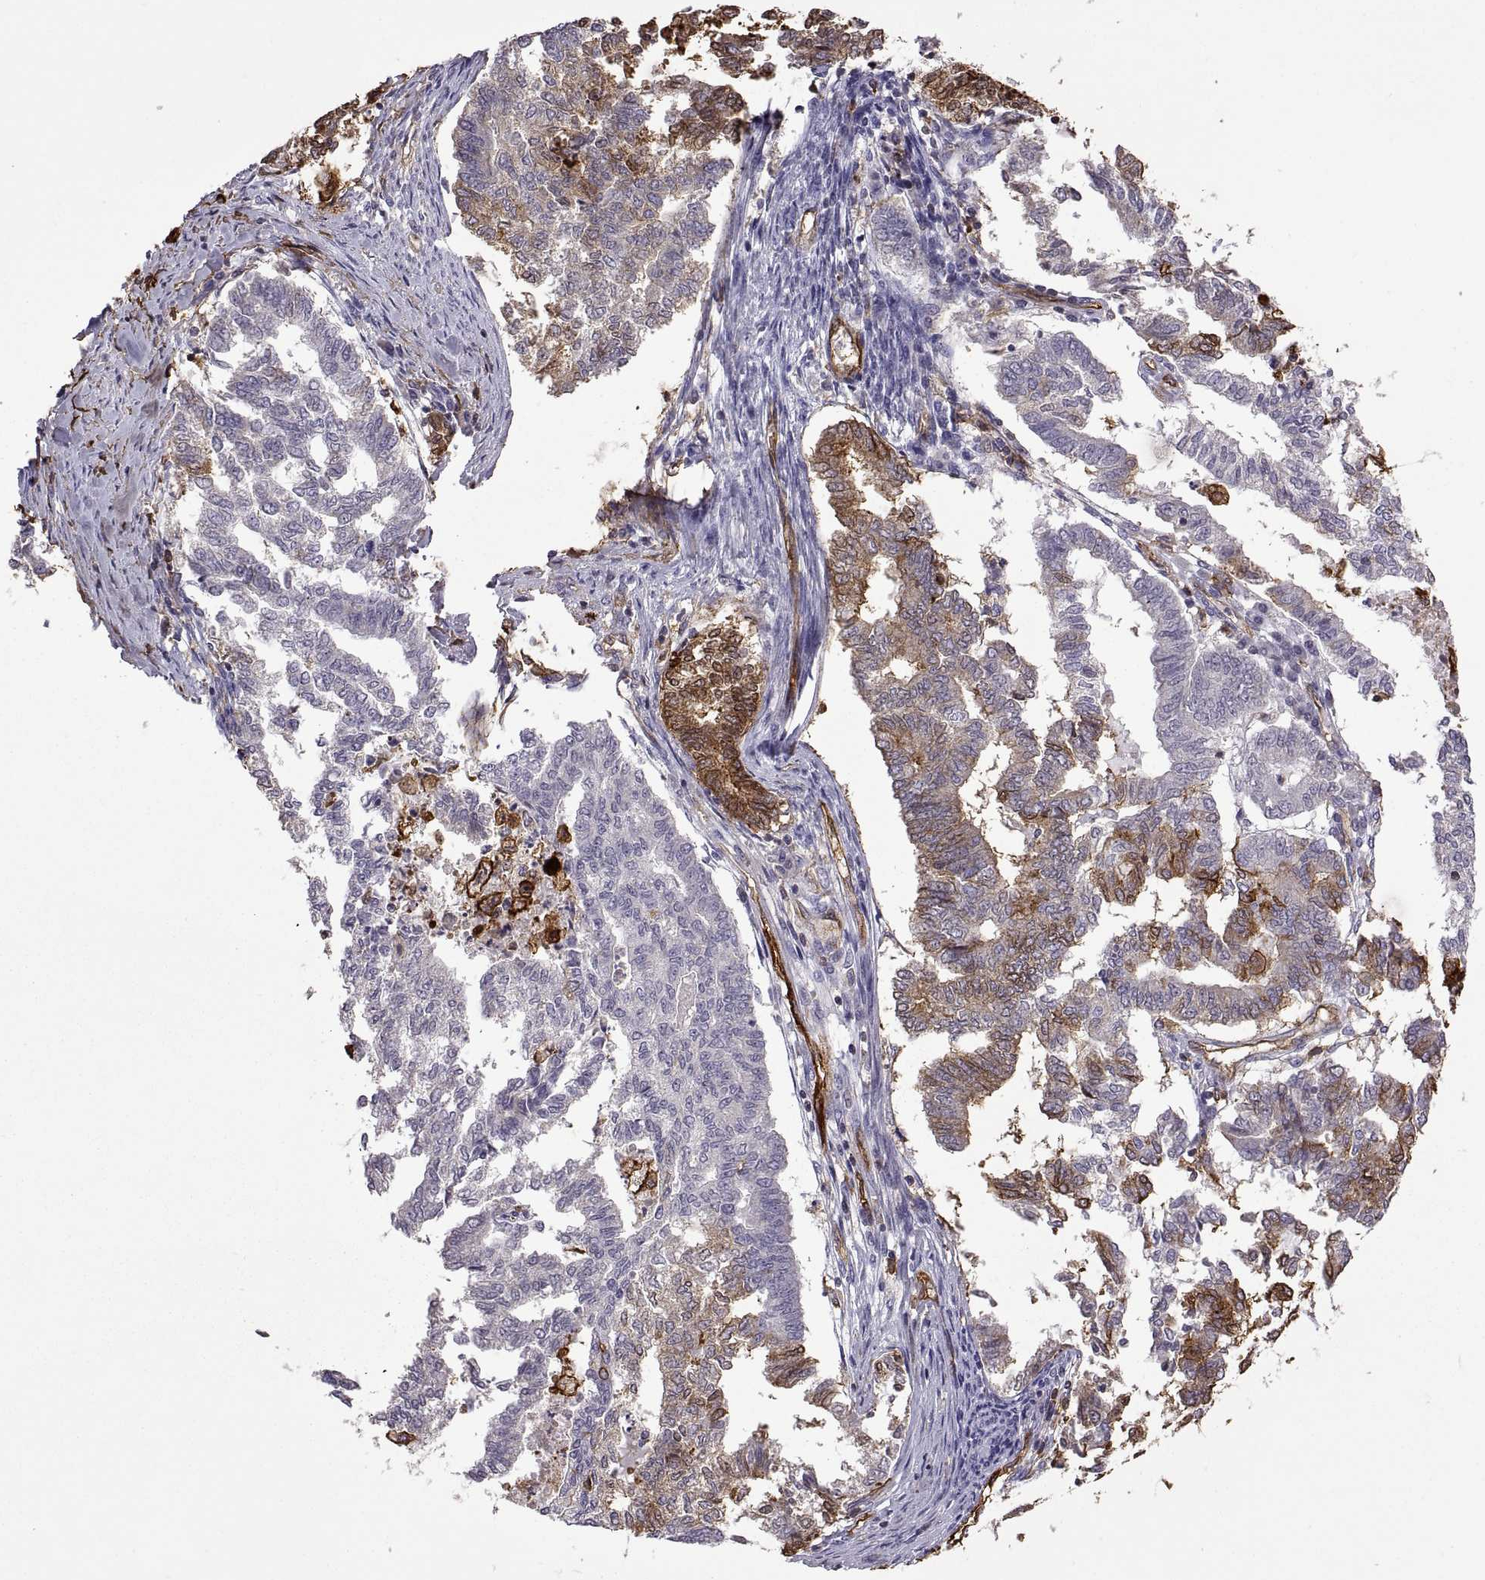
{"staining": {"intensity": "strong", "quantity": "25%-75%", "location": "cytoplasmic/membranous"}, "tissue": "endometrial cancer", "cell_type": "Tumor cells", "image_type": "cancer", "snomed": [{"axis": "morphology", "description": "Adenocarcinoma, NOS"}, {"axis": "topography", "description": "Endometrium"}], "caption": "IHC image of neoplastic tissue: endometrial adenocarcinoma stained using immunohistochemistry shows high levels of strong protein expression localized specifically in the cytoplasmic/membranous of tumor cells, appearing as a cytoplasmic/membranous brown color.", "gene": "S100A10", "patient": {"sex": "female", "age": 79}}